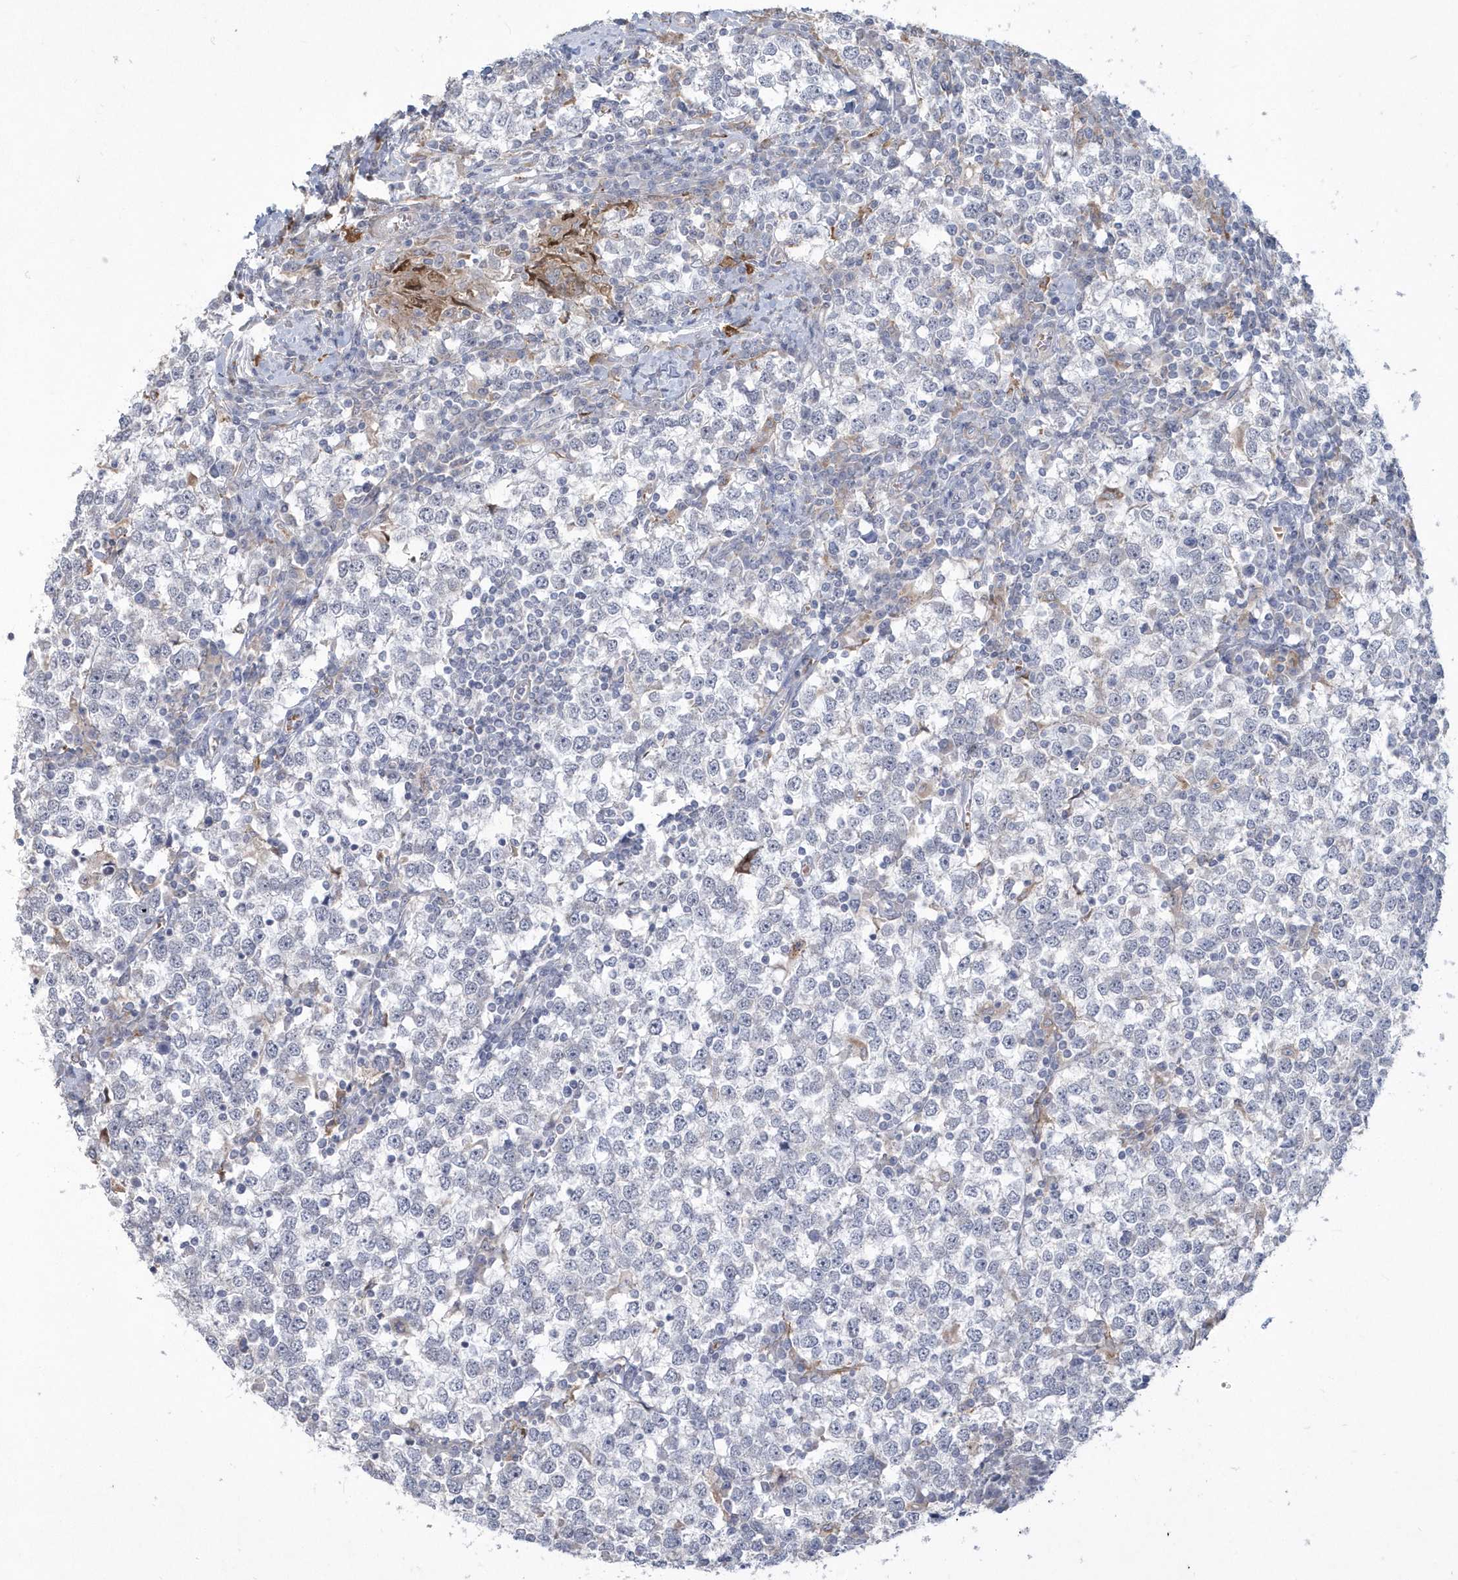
{"staining": {"intensity": "negative", "quantity": "none", "location": "none"}, "tissue": "testis cancer", "cell_type": "Tumor cells", "image_type": "cancer", "snomed": [{"axis": "morphology", "description": "Seminoma, NOS"}, {"axis": "topography", "description": "Testis"}], "caption": "This is a image of IHC staining of seminoma (testis), which shows no staining in tumor cells.", "gene": "TSPEAR", "patient": {"sex": "male", "age": 65}}